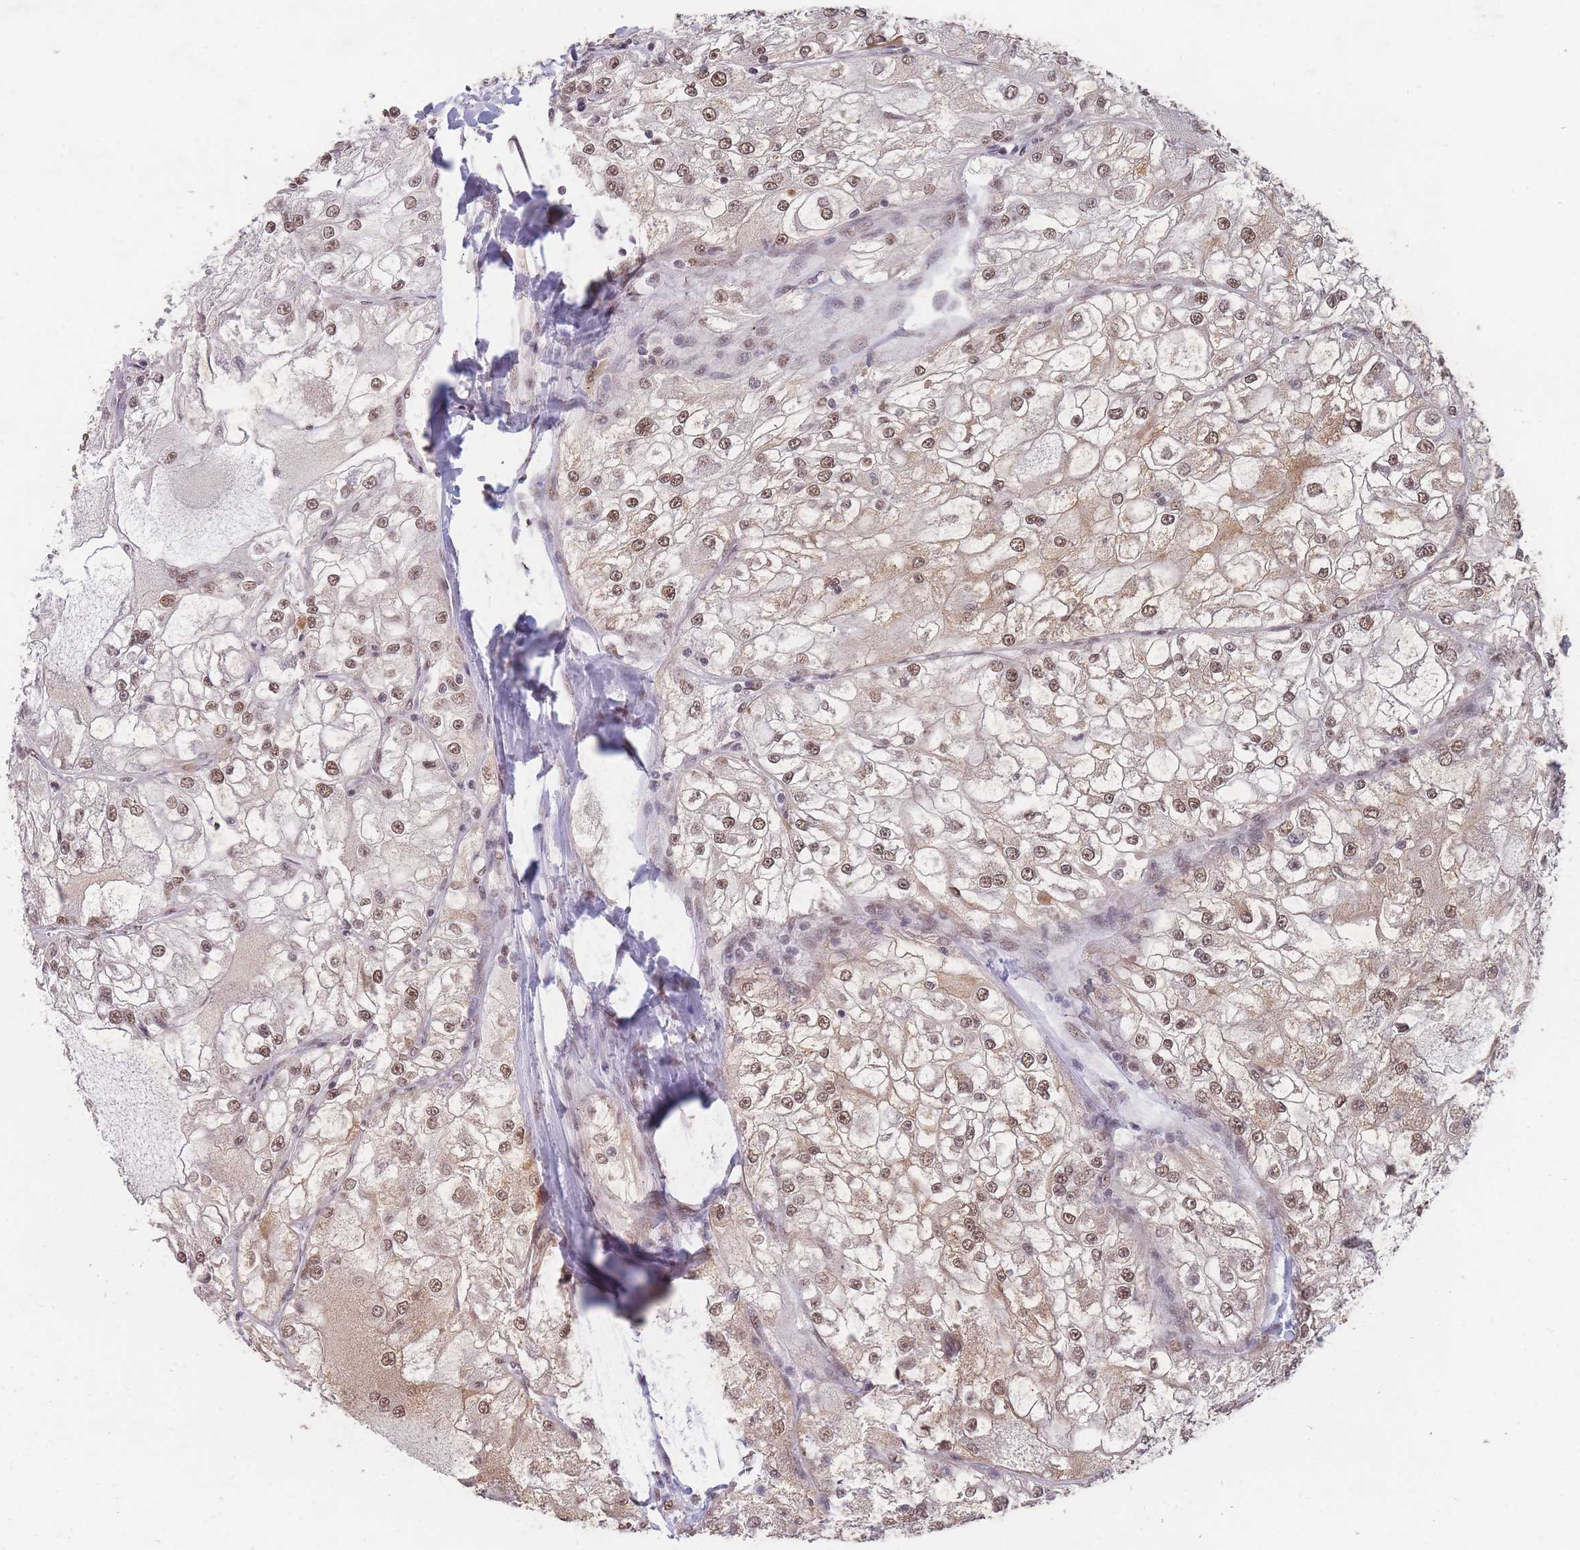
{"staining": {"intensity": "moderate", "quantity": ">75%", "location": "nuclear"}, "tissue": "renal cancer", "cell_type": "Tumor cells", "image_type": "cancer", "snomed": [{"axis": "morphology", "description": "Adenocarcinoma, NOS"}, {"axis": "topography", "description": "Kidney"}], "caption": "IHC micrograph of neoplastic tissue: human renal cancer stained using IHC exhibits medium levels of moderate protein expression localized specifically in the nuclear of tumor cells, appearing as a nuclear brown color.", "gene": "SNRPA1", "patient": {"sex": "female", "age": 72}}